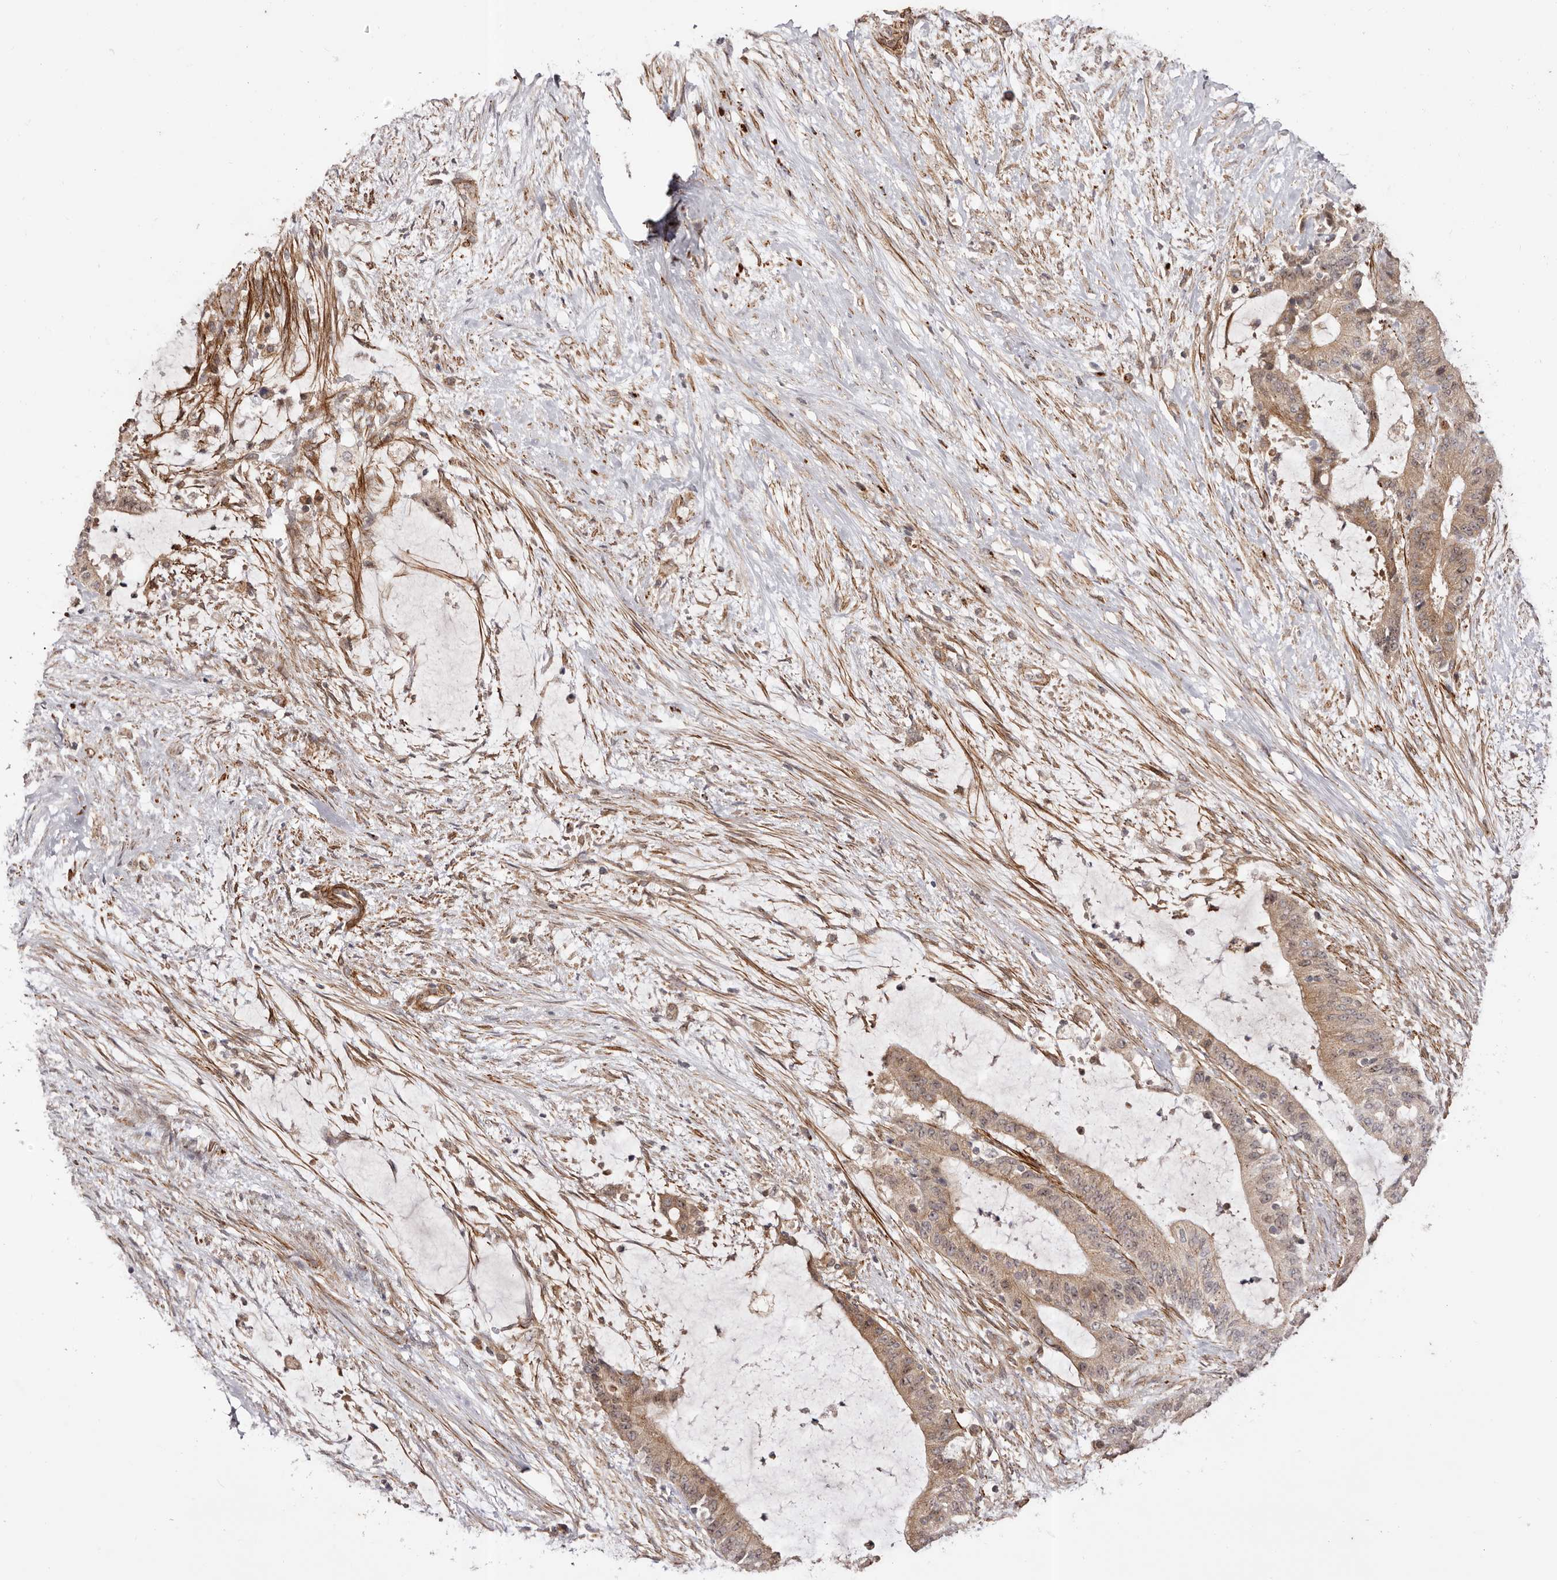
{"staining": {"intensity": "weak", "quantity": ">75%", "location": "cytoplasmic/membranous"}, "tissue": "liver cancer", "cell_type": "Tumor cells", "image_type": "cancer", "snomed": [{"axis": "morphology", "description": "Normal tissue, NOS"}, {"axis": "morphology", "description": "Cholangiocarcinoma"}, {"axis": "topography", "description": "Liver"}, {"axis": "topography", "description": "Peripheral nerve tissue"}], "caption": "This is an image of immunohistochemistry (IHC) staining of liver cancer, which shows weak positivity in the cytoplasmic/membranous of tumor cells.", "gene": "MICAL2", "patient": {"sex": "female", "age": 73}}